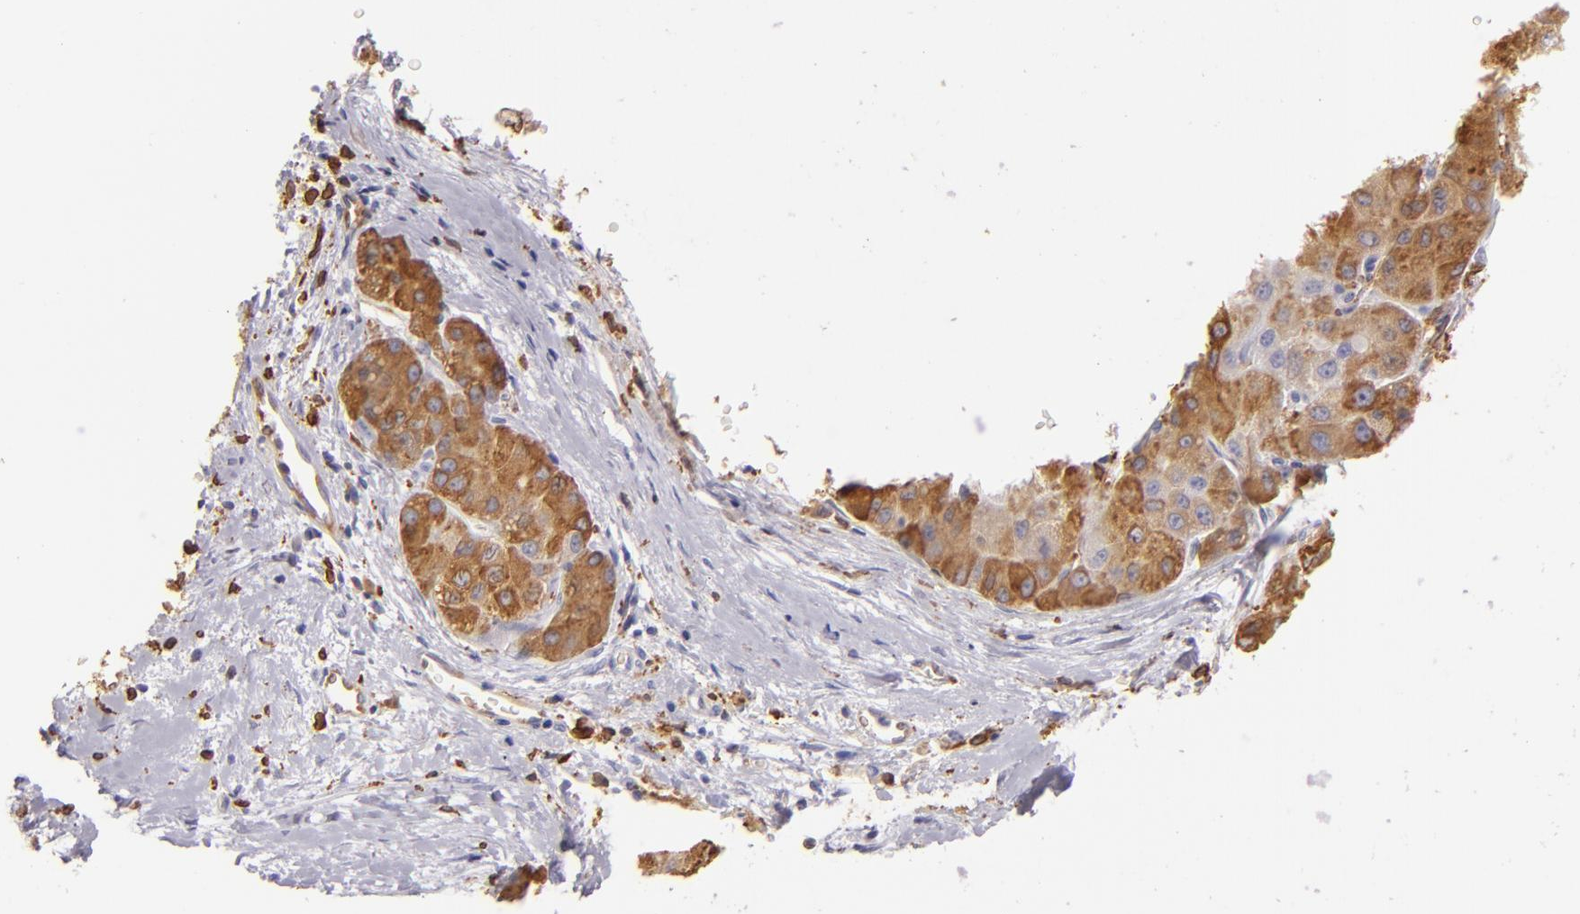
{"staining": {"intensity": "strong", "quantity": ">75%", "location": "cytoplasmic/membranous"}, "tissue": "liver cancer", "cell_type": "Tumor cells", "image_type": "cancer", "snomed": [{"axis": "morphology", "description": "Carcinoma, Hepatocellular, NOS"}, {"axis": "topography", "description": "Liver"}], "caption": "Liver cancer stained with DAB immunohistochemistry (IHC) reveals high levels of strong cytoplasmic/membranous expression in about >75% of tumor cells. (DAB = brown stain, brightfield microscopy at high magnification).", "gene": "CD74", "patient": {"sex": "male", "age": 80}}